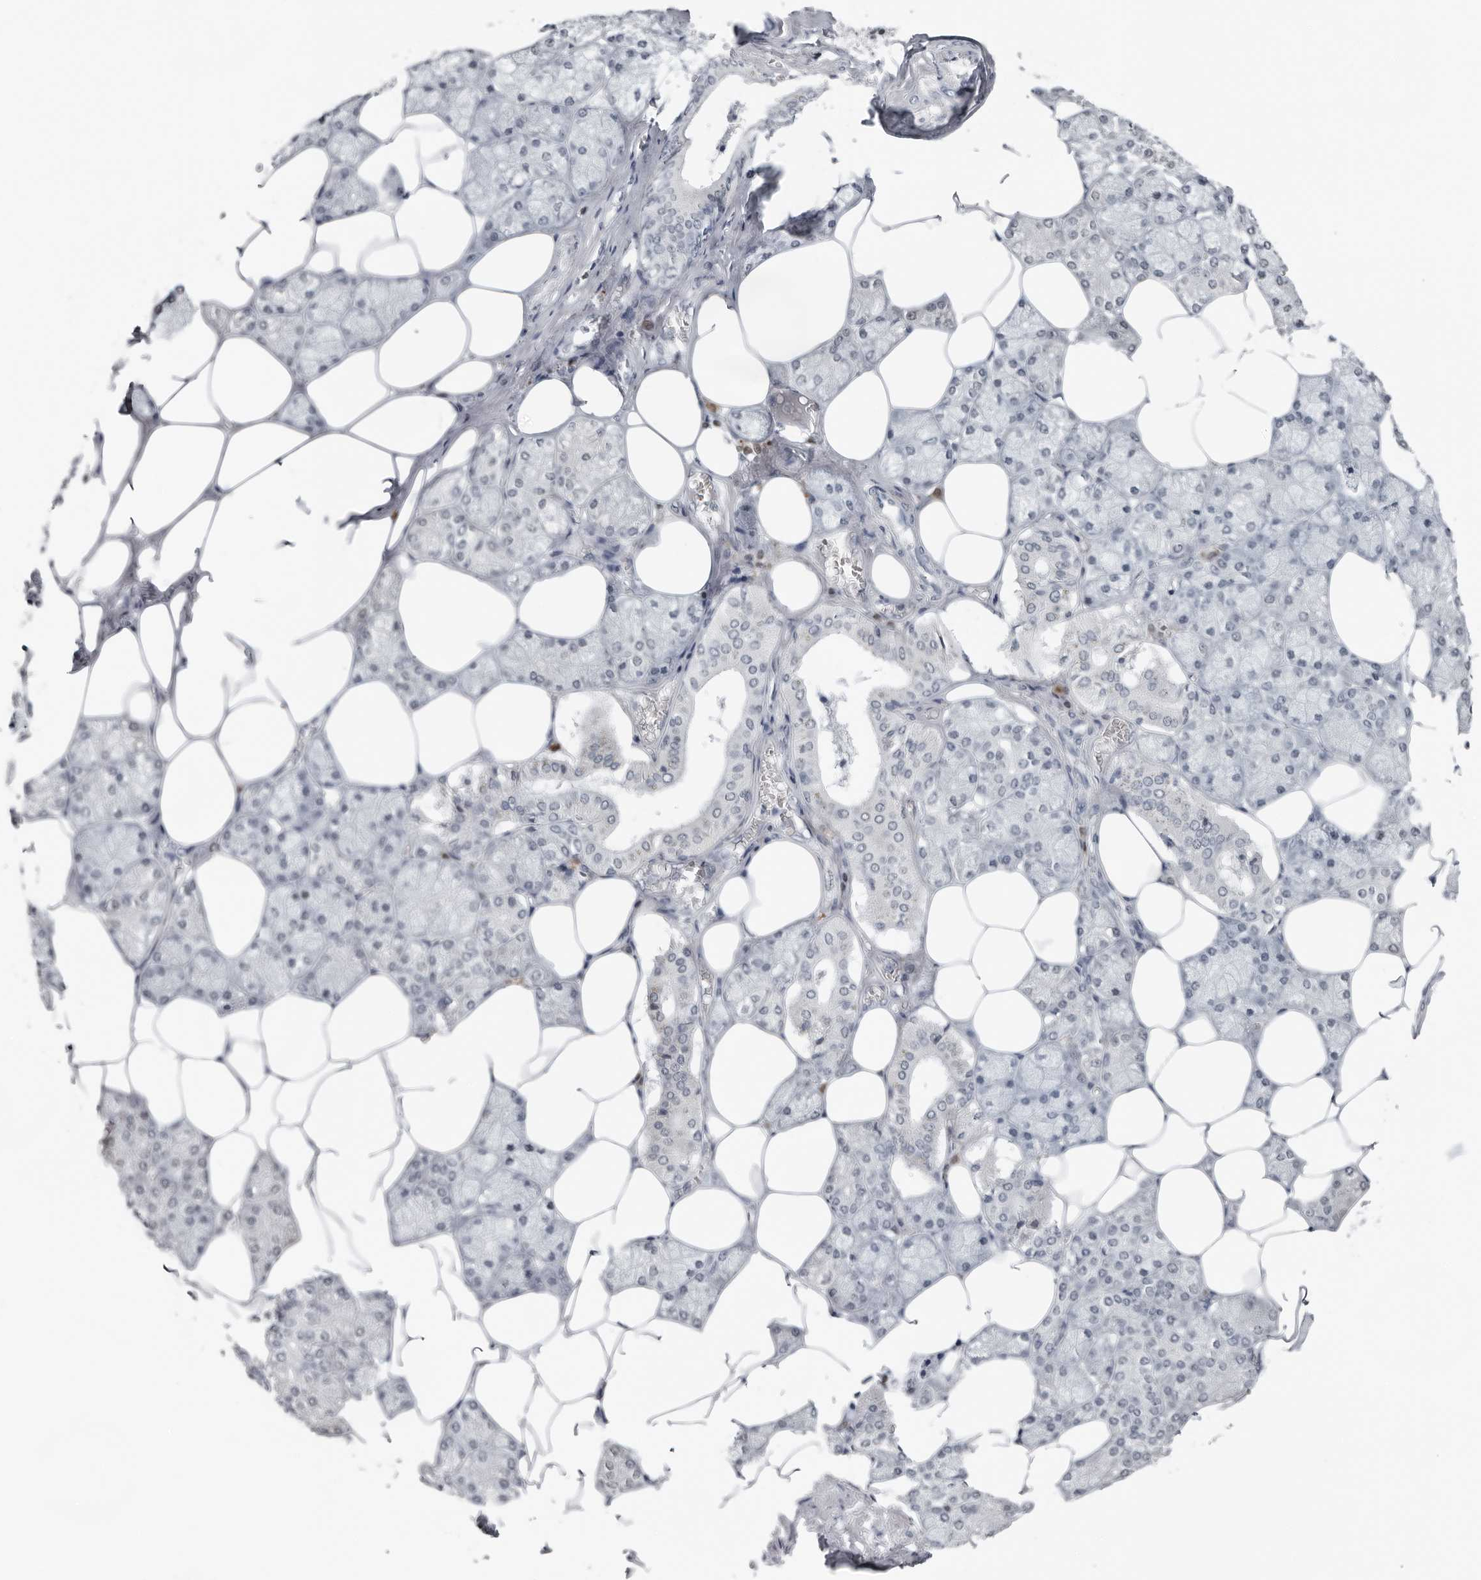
{"staining": {"intensity": "negative", "quantity": "none", "location": "none"}, "tissue": "salivary gland", "cell_type": "Glandular cells", "image_type": "normal", "snomed": [{"axis": "morphology", "description": "Normal tissue, NOS"}, {"axis": "topography", "description": "Salivary gland"}], "caption": "Glandular cells are negative for protein expression in normal human salivary gland. (DAB (3,3'-diaminobenzidine) IHC, high magnification).", "gene": "PPP1R42", "patient": {"sex": "male", "age": 62}}